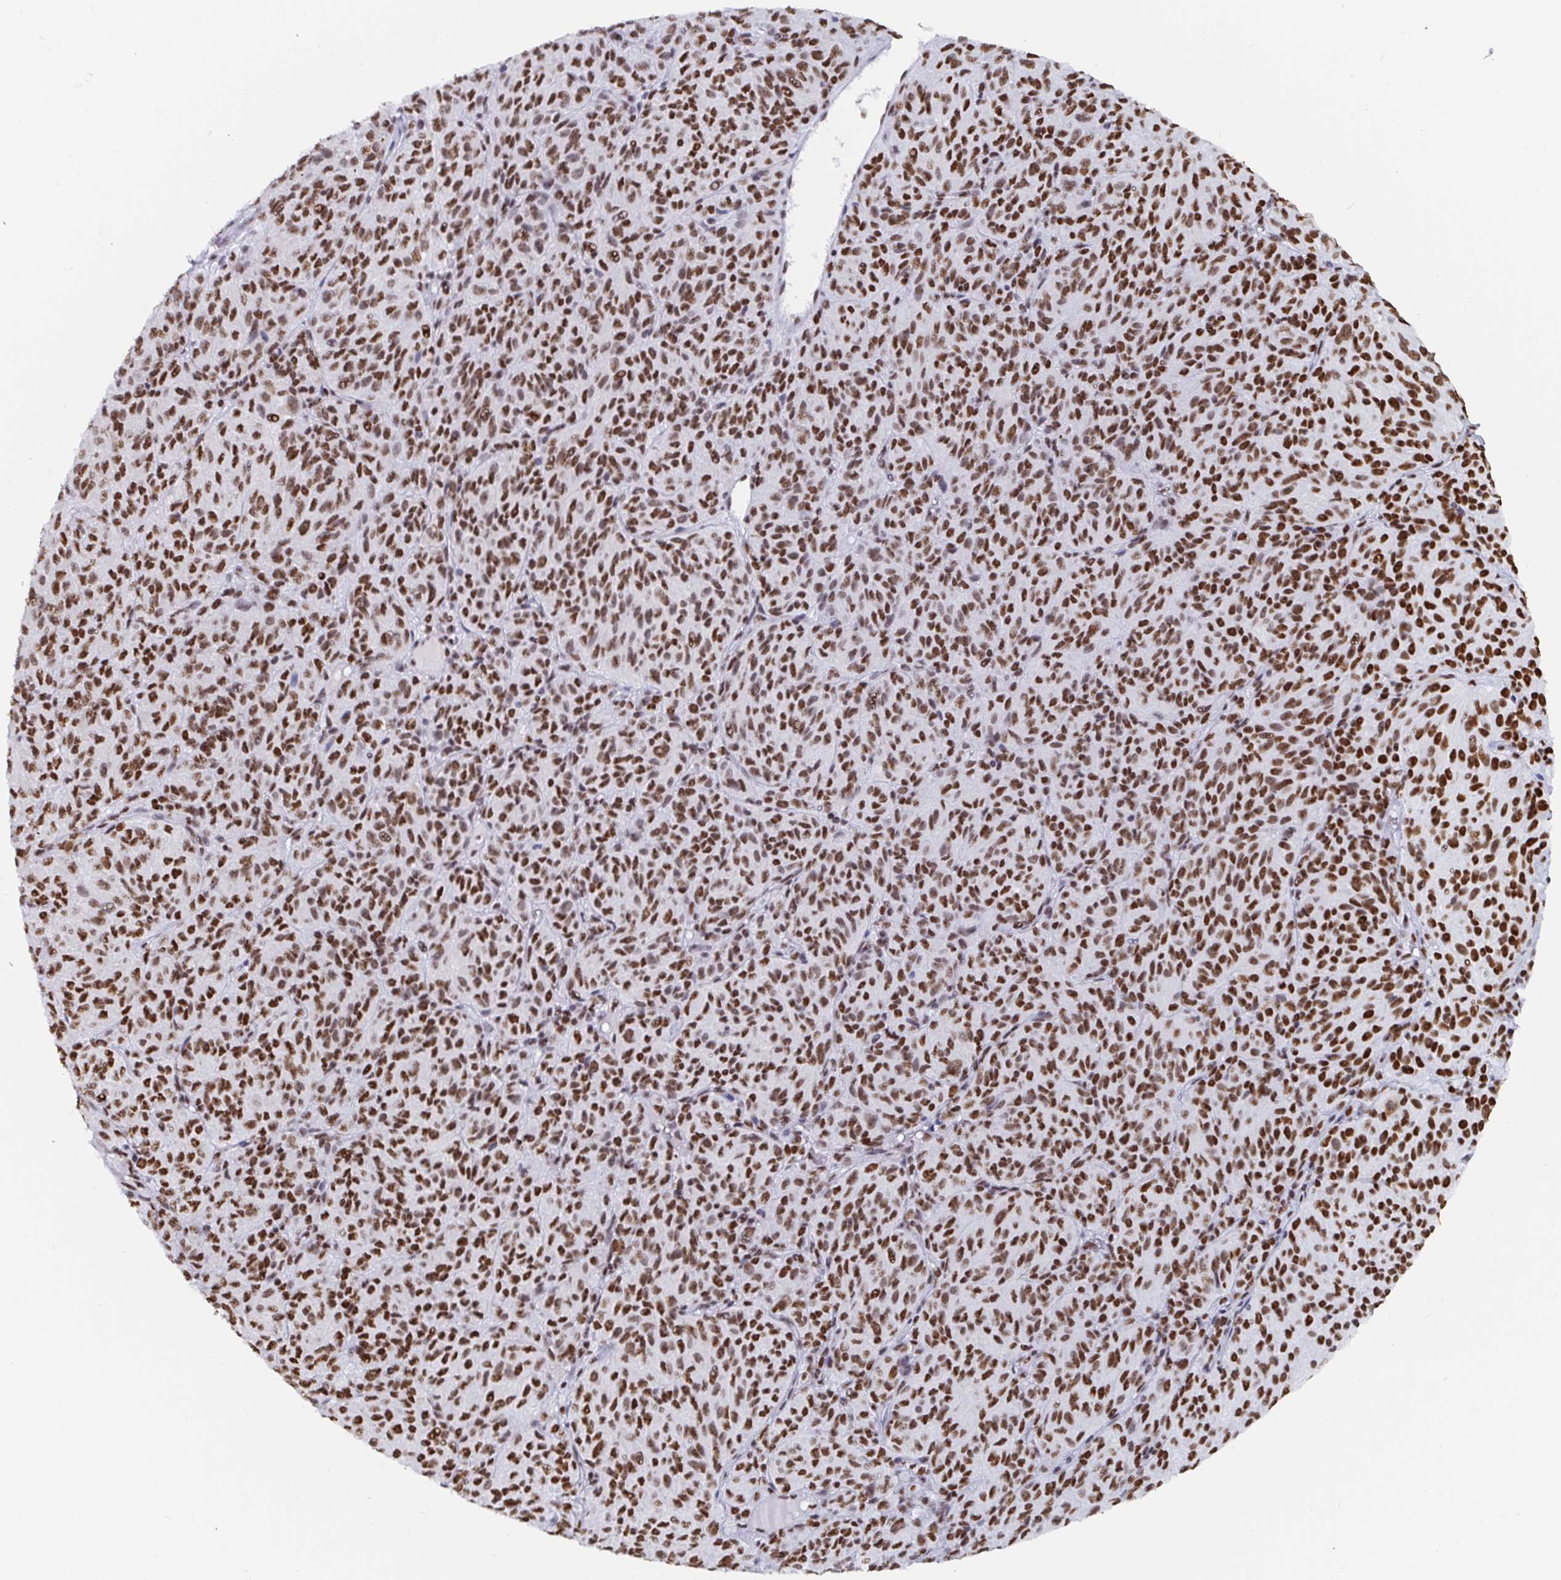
{"staining": {"intensity": "strong", "quantity": ">75%", "location": "nuclear"}, "tissue": "melanoma", "cell_type": "Tumor cells", "image_type": "cancer", "snomed": [{"axis": "morphology", "description": "Malignant melanoma, Metastatic site"}, {"axis": "topography", "description": "Brain"}], "caption": "Human melanoma stained for a protein (brown) shows strong nuclear positive expression in approximately >75% of tumor cells.", "gene": "EWSR1", "patient": {"sex": "female", "age": 56}}